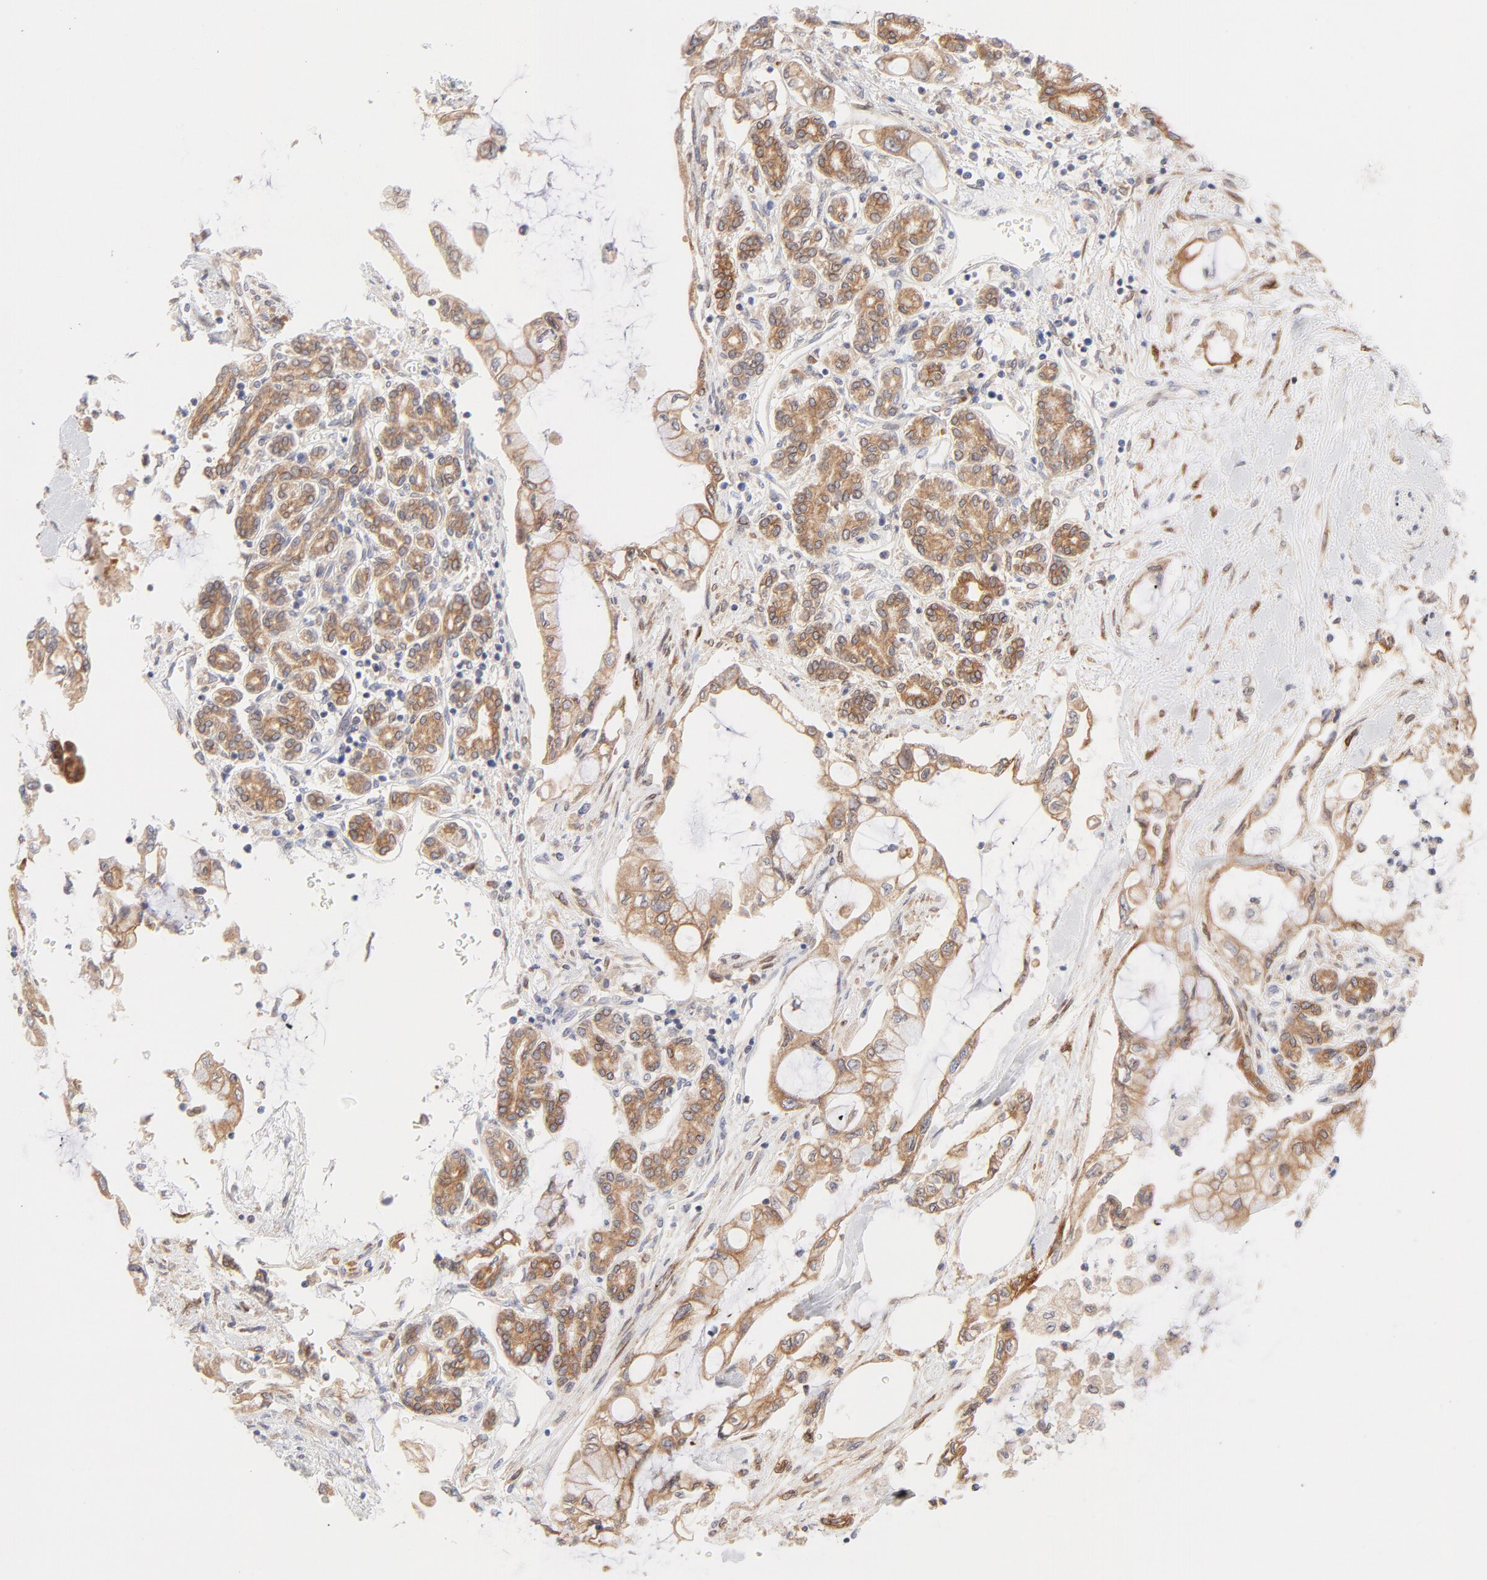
{"staining": {"intensity": "moderate", "quantity": ">75%", "location": "cytoplasmic/membranous"}, "tissue": "pancreatic cancer", "cell_type": "Tumor cells", "image_type": "cancer", "snomed": [{"axis": "morphology", "description": "Adenocarcinoma, NOS"}, {"axis": "topography", "description": "Pancreas"}], "caption": "Brown immunohistochemical staining in pancreatic adenocarcinoma displays moderate cytoplasmic/membranous staining in about >75% of tumor cells. The staining was performed using DAB (3,3'-diaminobenzidine) to visualize the protein expression in brown, while the nuclei were stained in blue with hematoxylin (Magnification: 20x).", "gene": "RPS6KA1", "patient": {"sex": "female", "age": 70}}